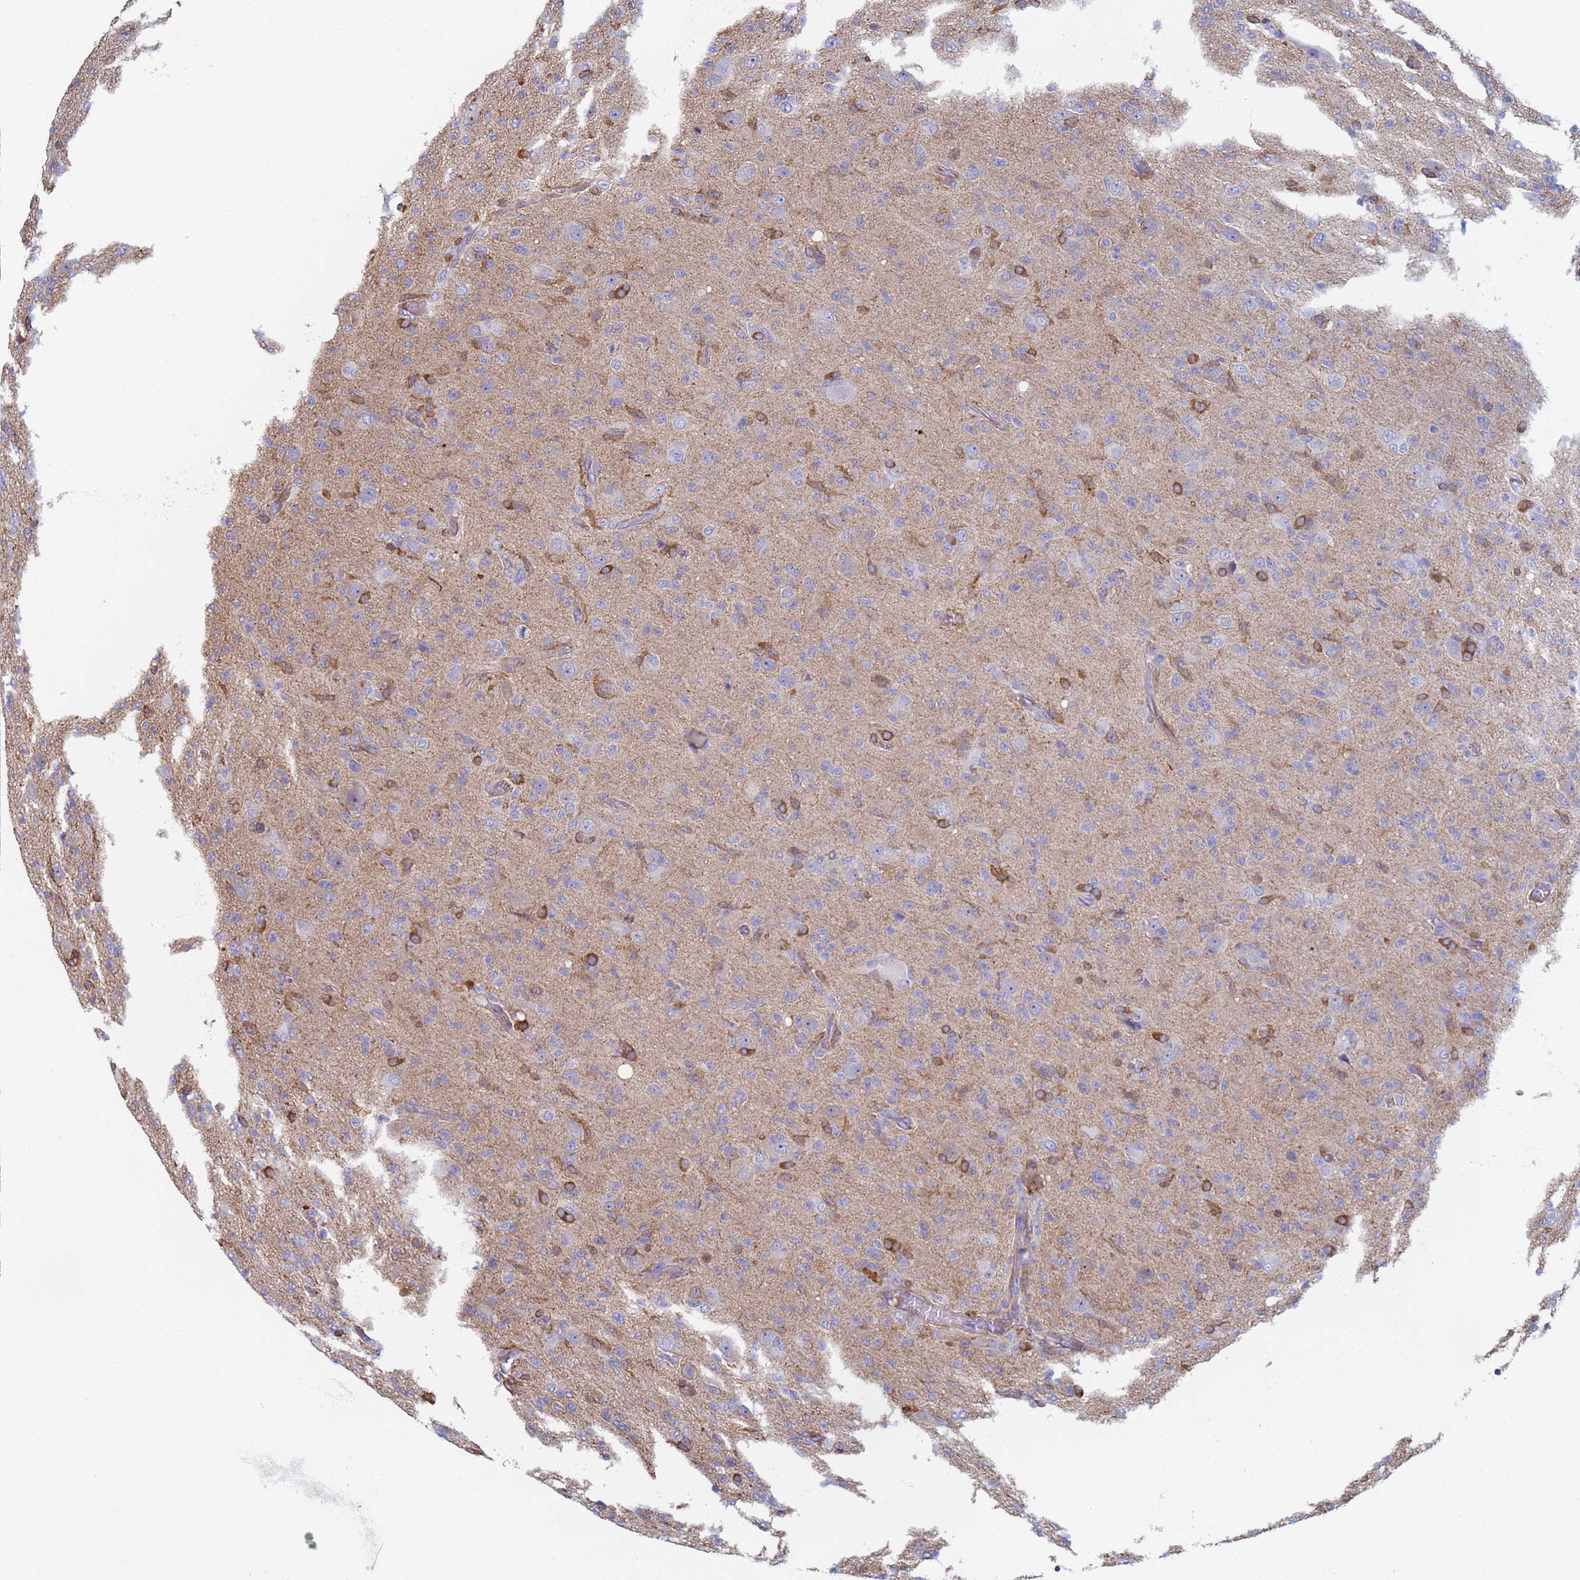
{"staining": {"intensity": "negative", "quantity": "none", "location": "none"}, "tissue": "glioma", "cell_type": "Tumor cells", "image_type": "cancer", "snomed": [{"axis": "morphology", "description": "Glioma, malignant, High grade"}, {"axis": "topography", "description": "Brain"}], "caption": "Immunohistochemistry (IHC) image of neoplastic tissue: human malignant glioma (high-grade) stained with DAB displays no significant protein positivity in tumor cells.", "gene": "ZNG1B", "patient": {"sex": "female", "age": 57}}